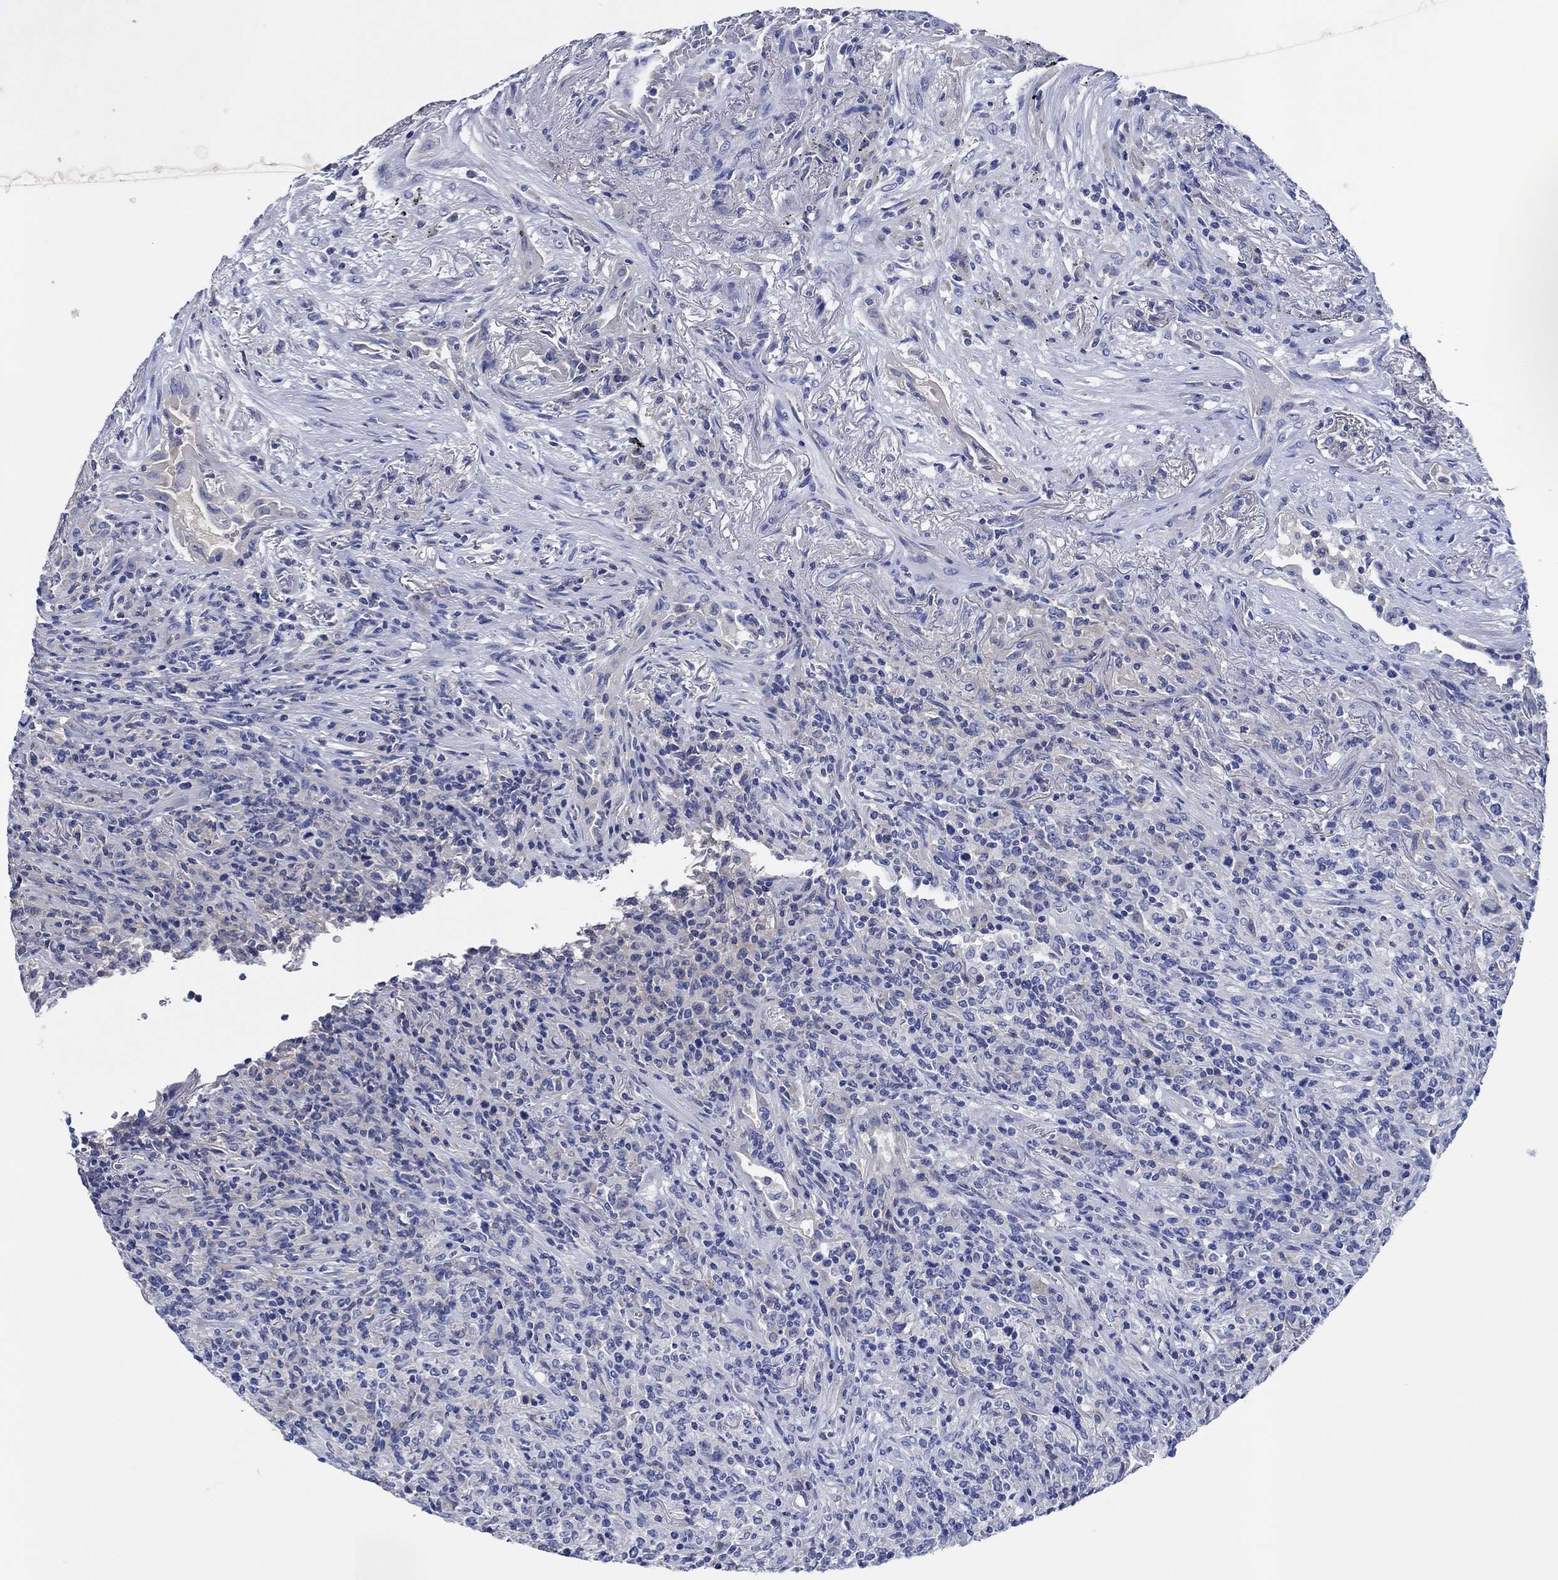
{"staining": {"intensity": "negative", "quantity": "none", "location": "none"}, "tissue": "lymphoma", "cell_type": "Tumor cells", "image_type": "cancer", "snomed": [{"axis": "morphology", "description": "Malignant lymphoma, non-Hodgkin's type, High grade"}, {"axis": "topography", "description": "Lung"}], "caption": "This histopathology image is of high-grade malignant lymphoma, non-Hodgkin's type stained with immunohistochemistry to label a protein in brown with the nuclei are counter-stained blue. There is no positivity in tumor cells. (IHC, brightfield microscopy, high magnification).", "gene": "CPNE6", "patient": {"sex": "male", "age": 79}}